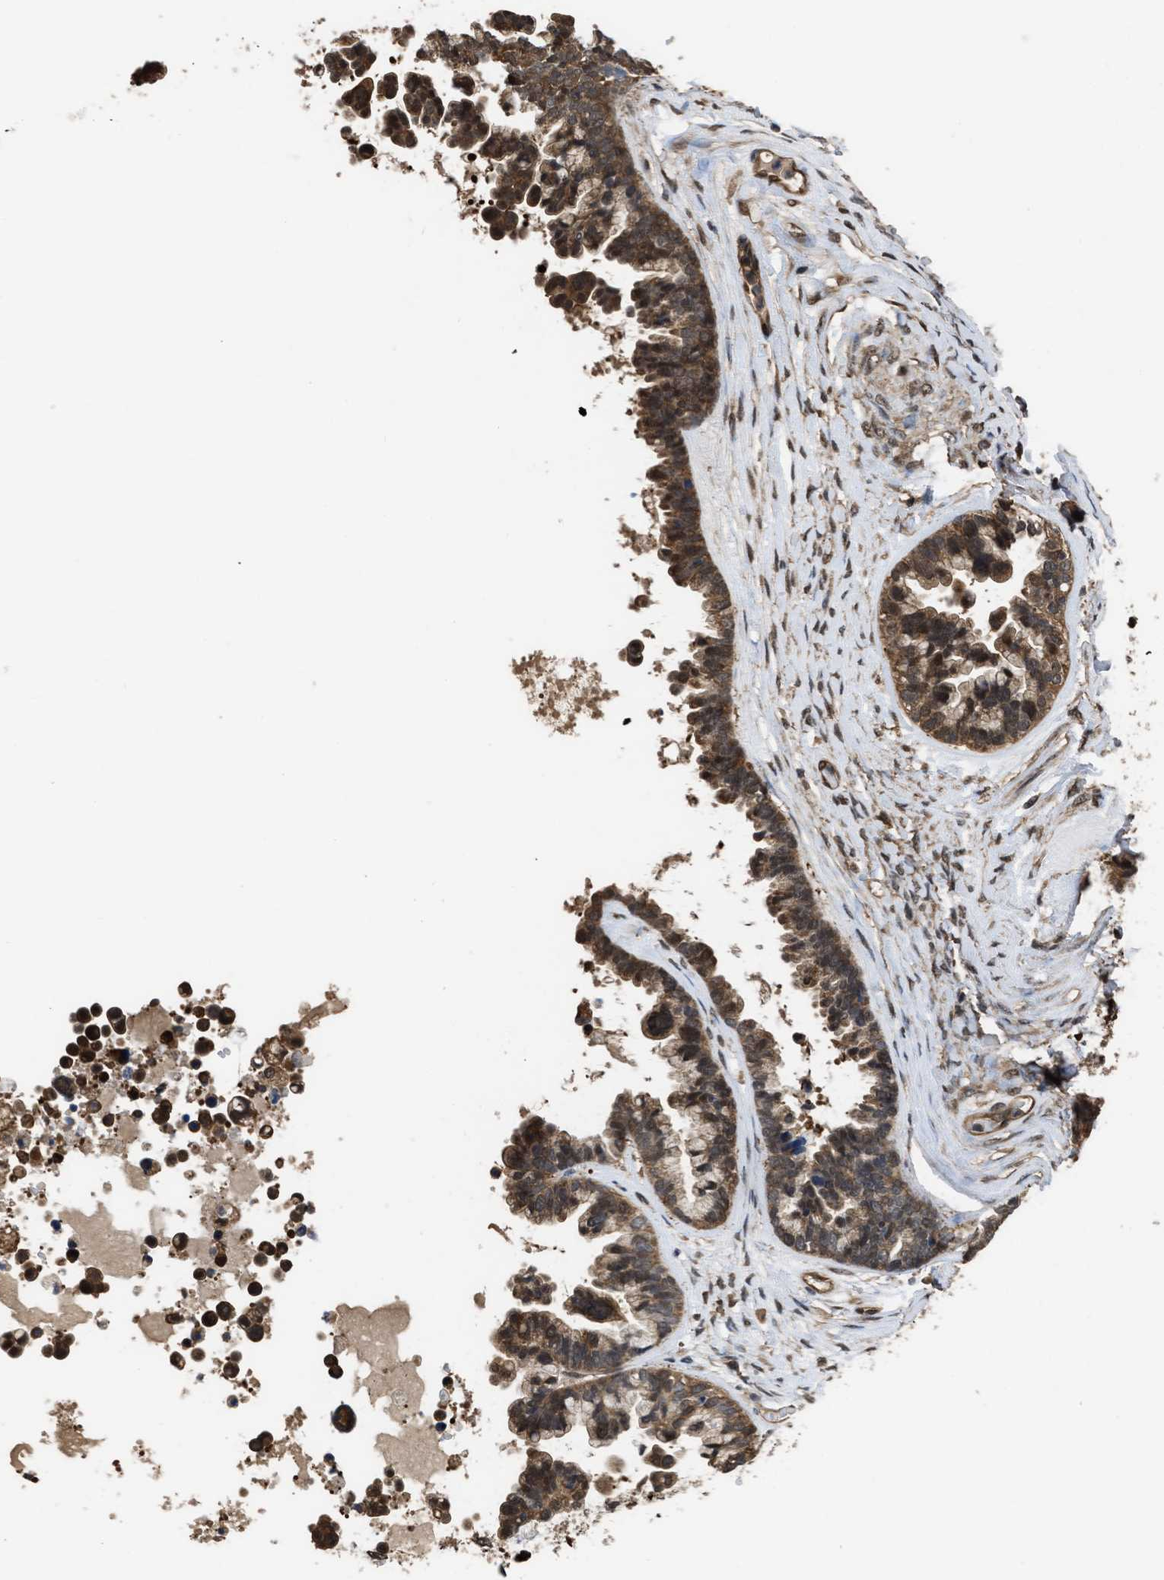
{"staining": {"intensity": "moderate", "quantity": ">75%", "location": "cytoplasmic/membranous"}, "tissue": "ovarian cancer", "cell_type": "Tumor cells", "image_type": "cancer", "snomed": [{"axis": "morphology", "description": "Cystadenocarcinoma, serous, NOS"}, {"axis": "topography", "description": "Ovary"}], "caption": "Ovarian serous cystadenocarcinoma stained with immunohistochemistry (IHC) demonstrates moderate cytoplasmic/membranous staining in approximately >75% of tumor cells.", "gene": "YWHAG", "patient": {"sex": "female", "age": 56}}